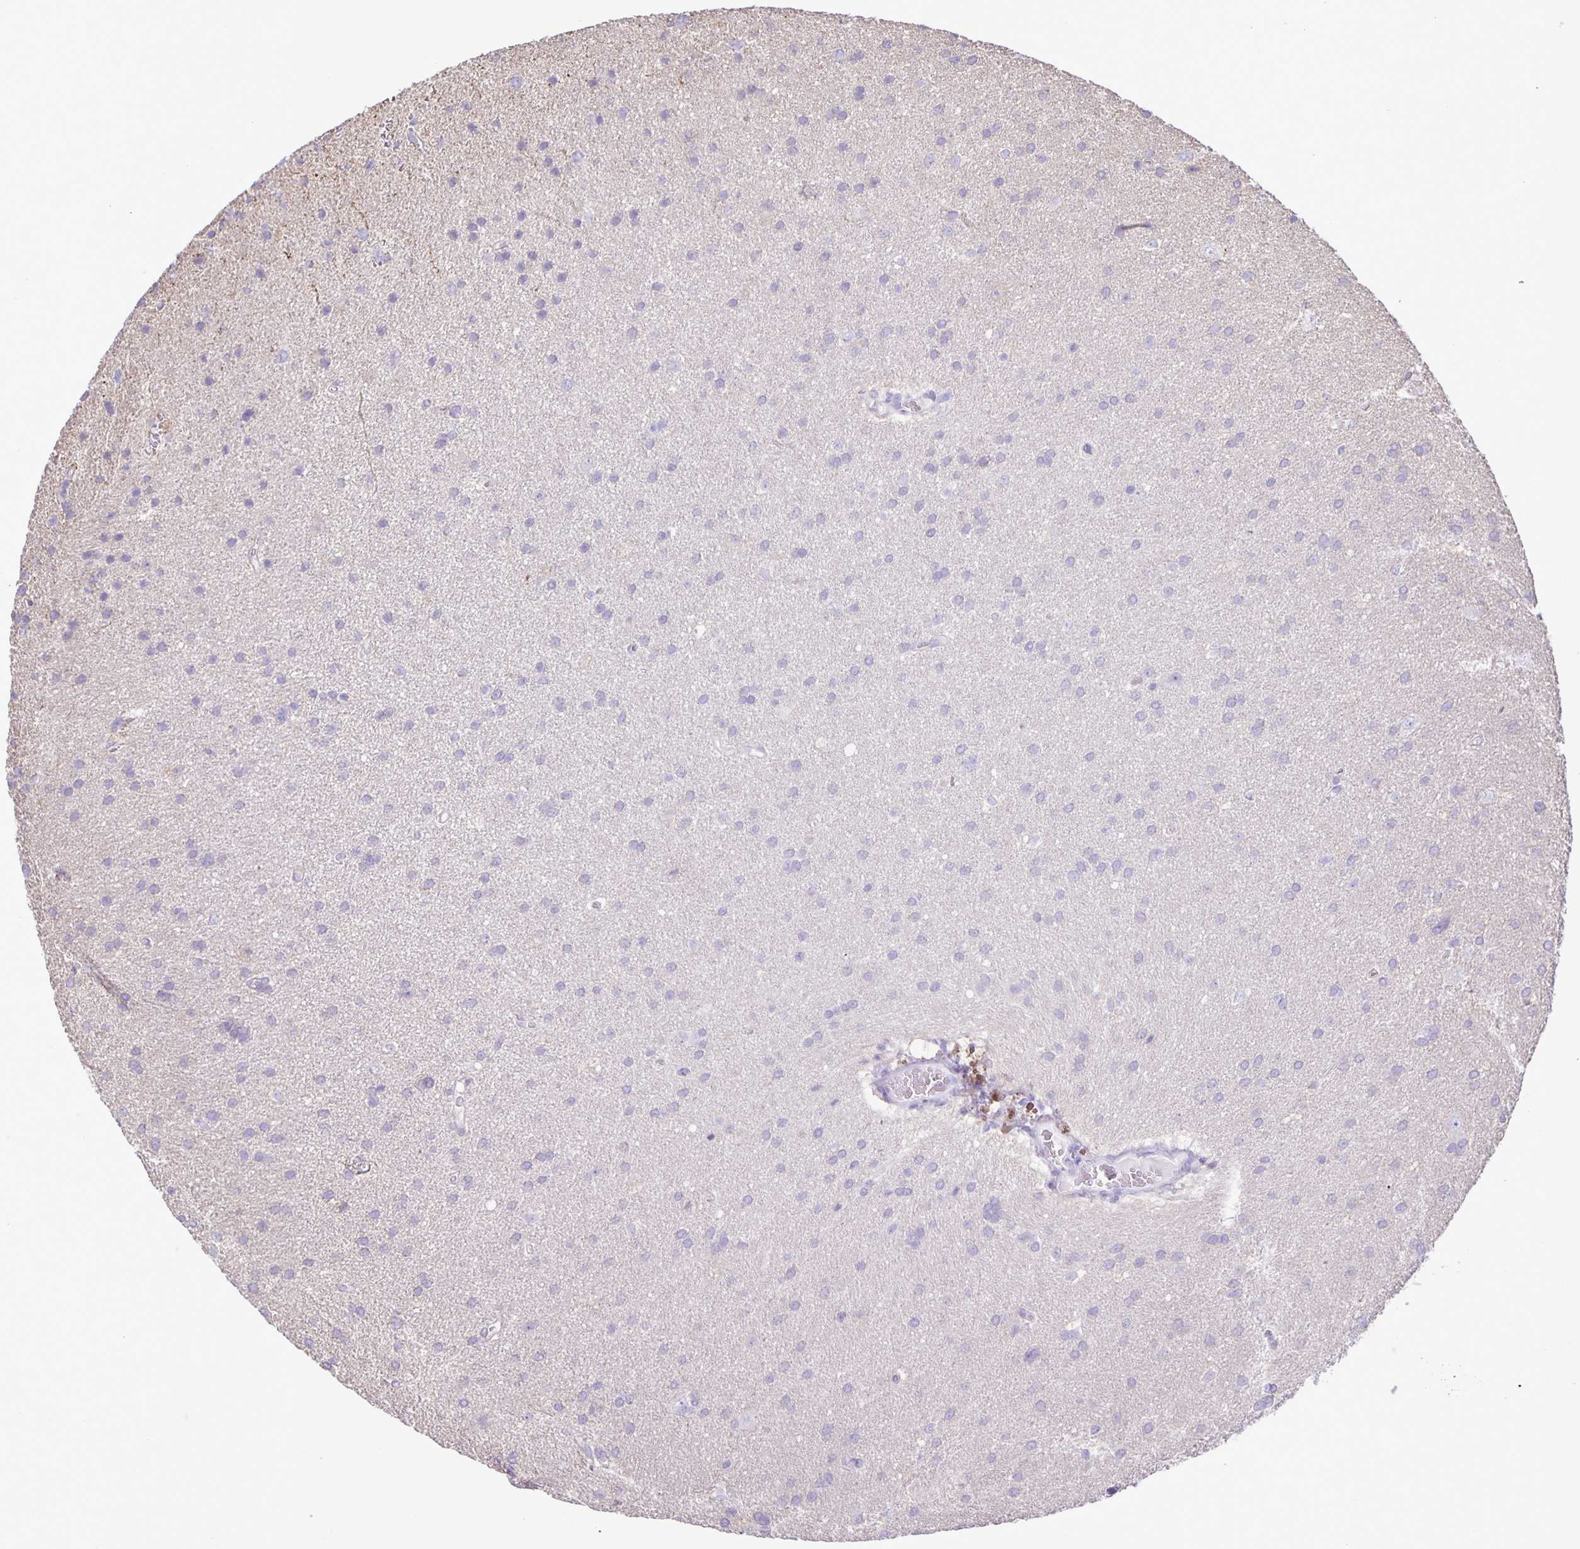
{"staining": {"intensity": "negative", "quantity": "none", "location": "none"}, "tissue": "glioma", "cell_type": "Tumor cells", "image_type": "cancer", "snomed": [{"axis": "morphology", "description": "Glioma, malignant, Low grade"}, {"axis": "topography", "description": "Brain"}], "caption": "Immunohistochemical staining of glioma displays no significant expression in tumor cells.", "gene": "ADCK1", "patient": {"sex": "female", "age": 54}}